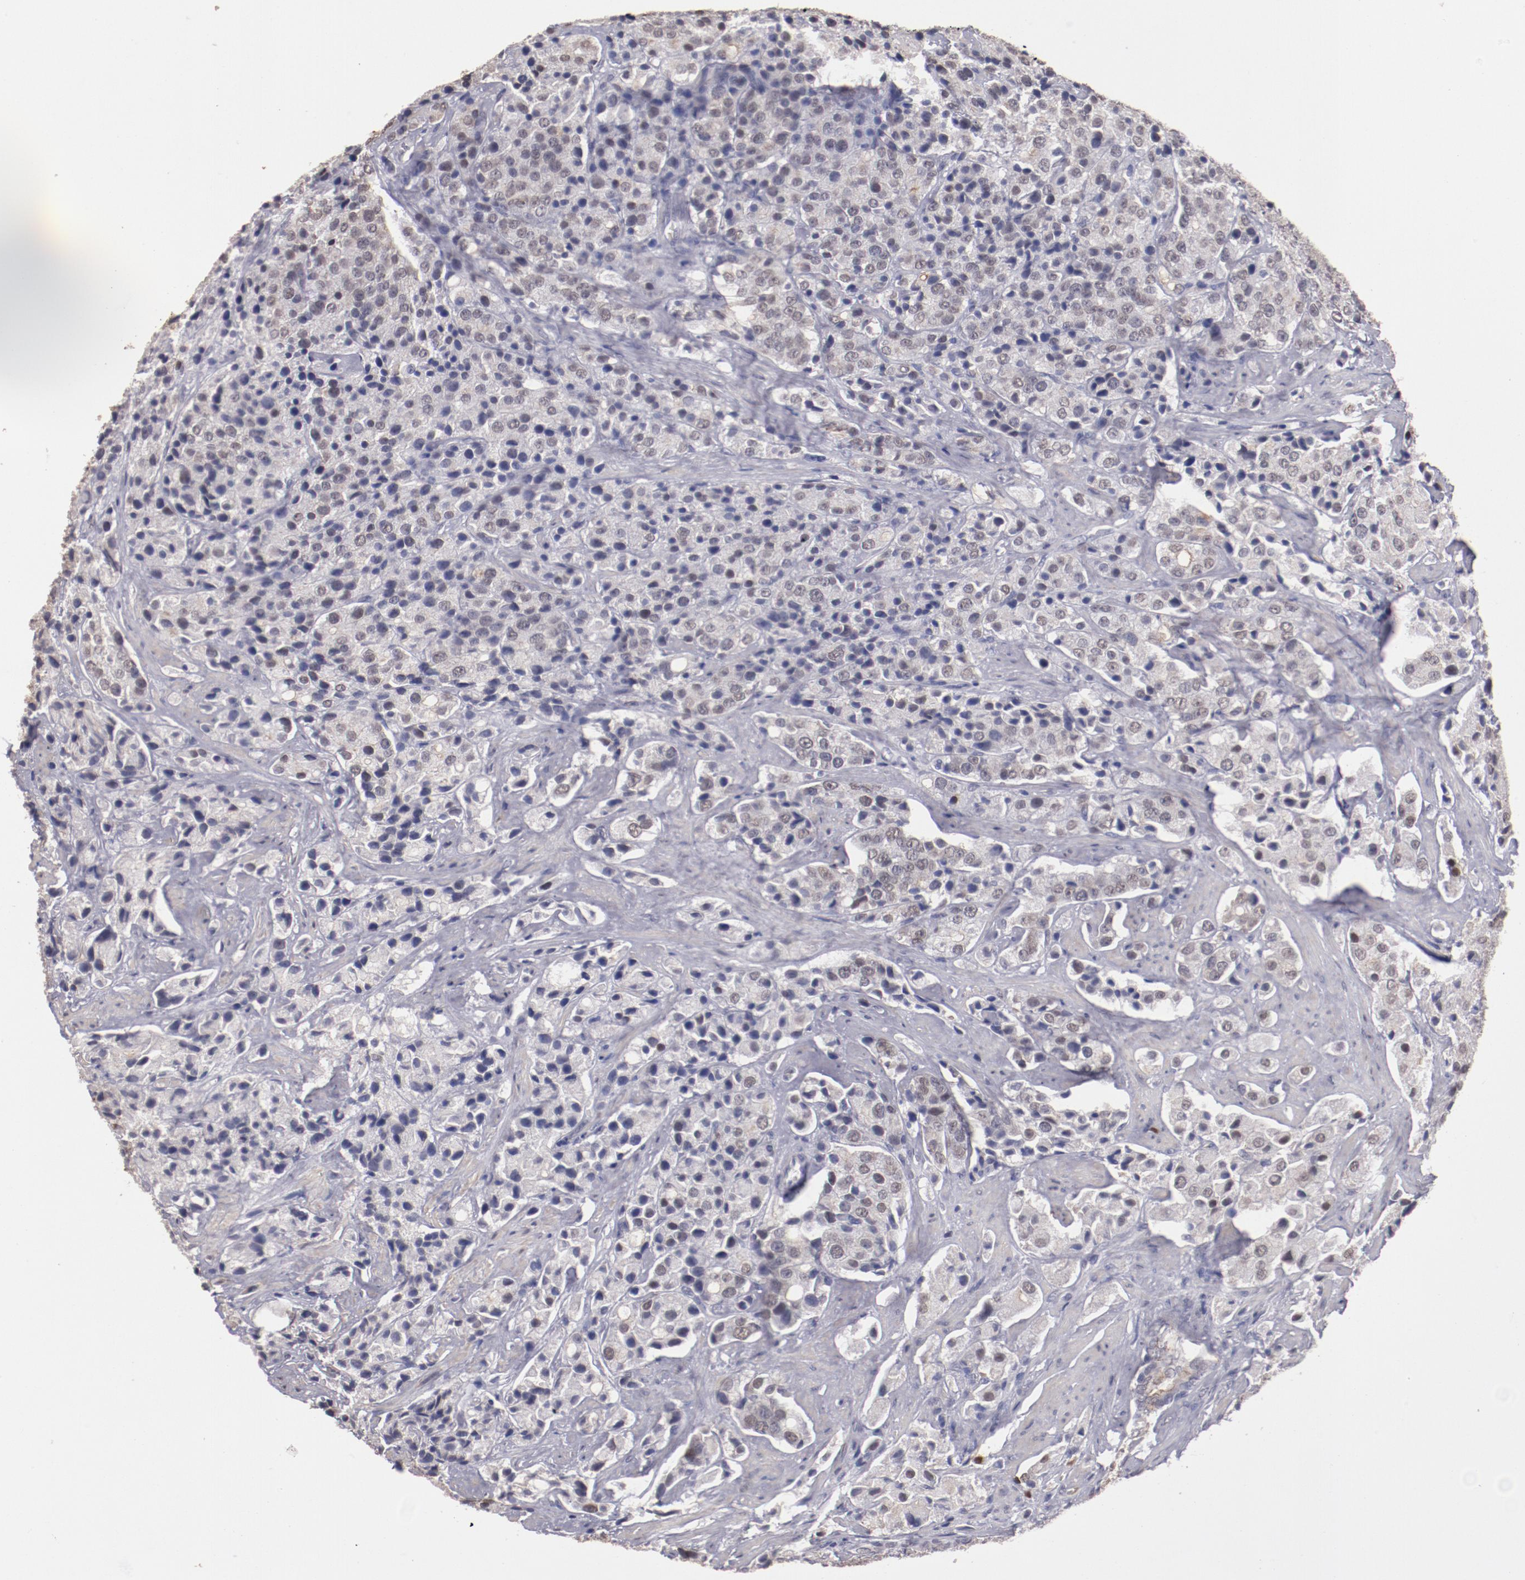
{"staining": {"intensity": "weak", "quantity": "<25%", "location": "cytoplasmic/membranous,nuclear"}, "tissue": "prostate cancer", "cell_type": "Tumor cells", "image_type": "cancer", "snomed": [{"axis": "morphology", "description": "Adenocarcinoma, Medium grade"}, {"axis": "topography", "description": "Prostate"}], "caption": "This image is of prostate adenocarcinoma (medium-grade) stained with IHC to label a protein in brown with the nuclei are counter-stained blue. There is no expression in tumor cells.", "gene": "IRF4", "patient": {"sex": "male", "age": 70}}